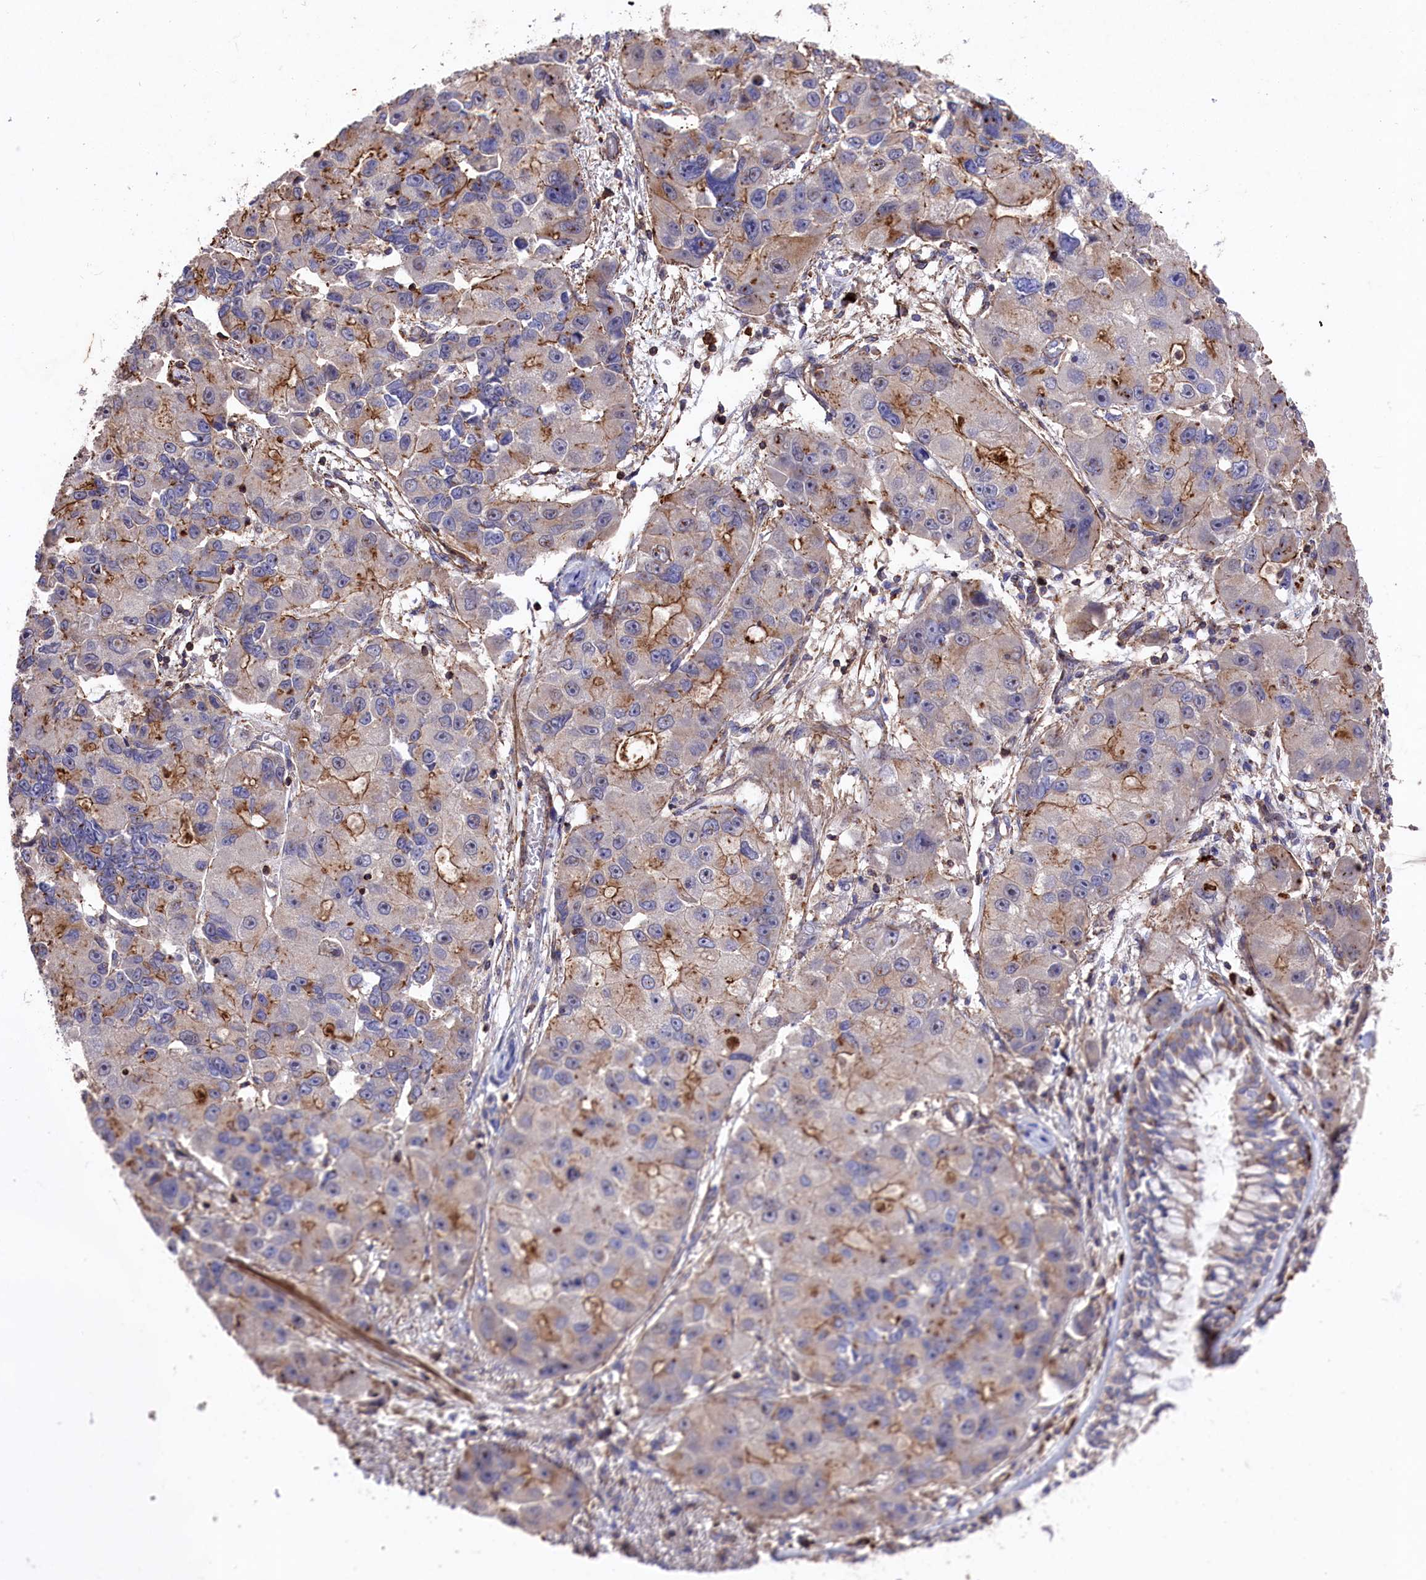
{"staining": {"intensity": "weak", "quantity": "<25%", "location": "cytoplasmic/membranous"}, "tissue": "lung cancer", "cell_type": "Tumor cells", "image_type": "cancer", "snomed": [{"axis": "morphology", "description": "Adenocarcinoma, NOS"}, {"axis": "topography", "description": "Lung"}], "caption": "Adenocarcinoma (lung) was stained to show a protein in brown. There is no significant positivity in tumor cells.", "gene": "RAPSN", "patient": {"sex": "female", "age": 54}}